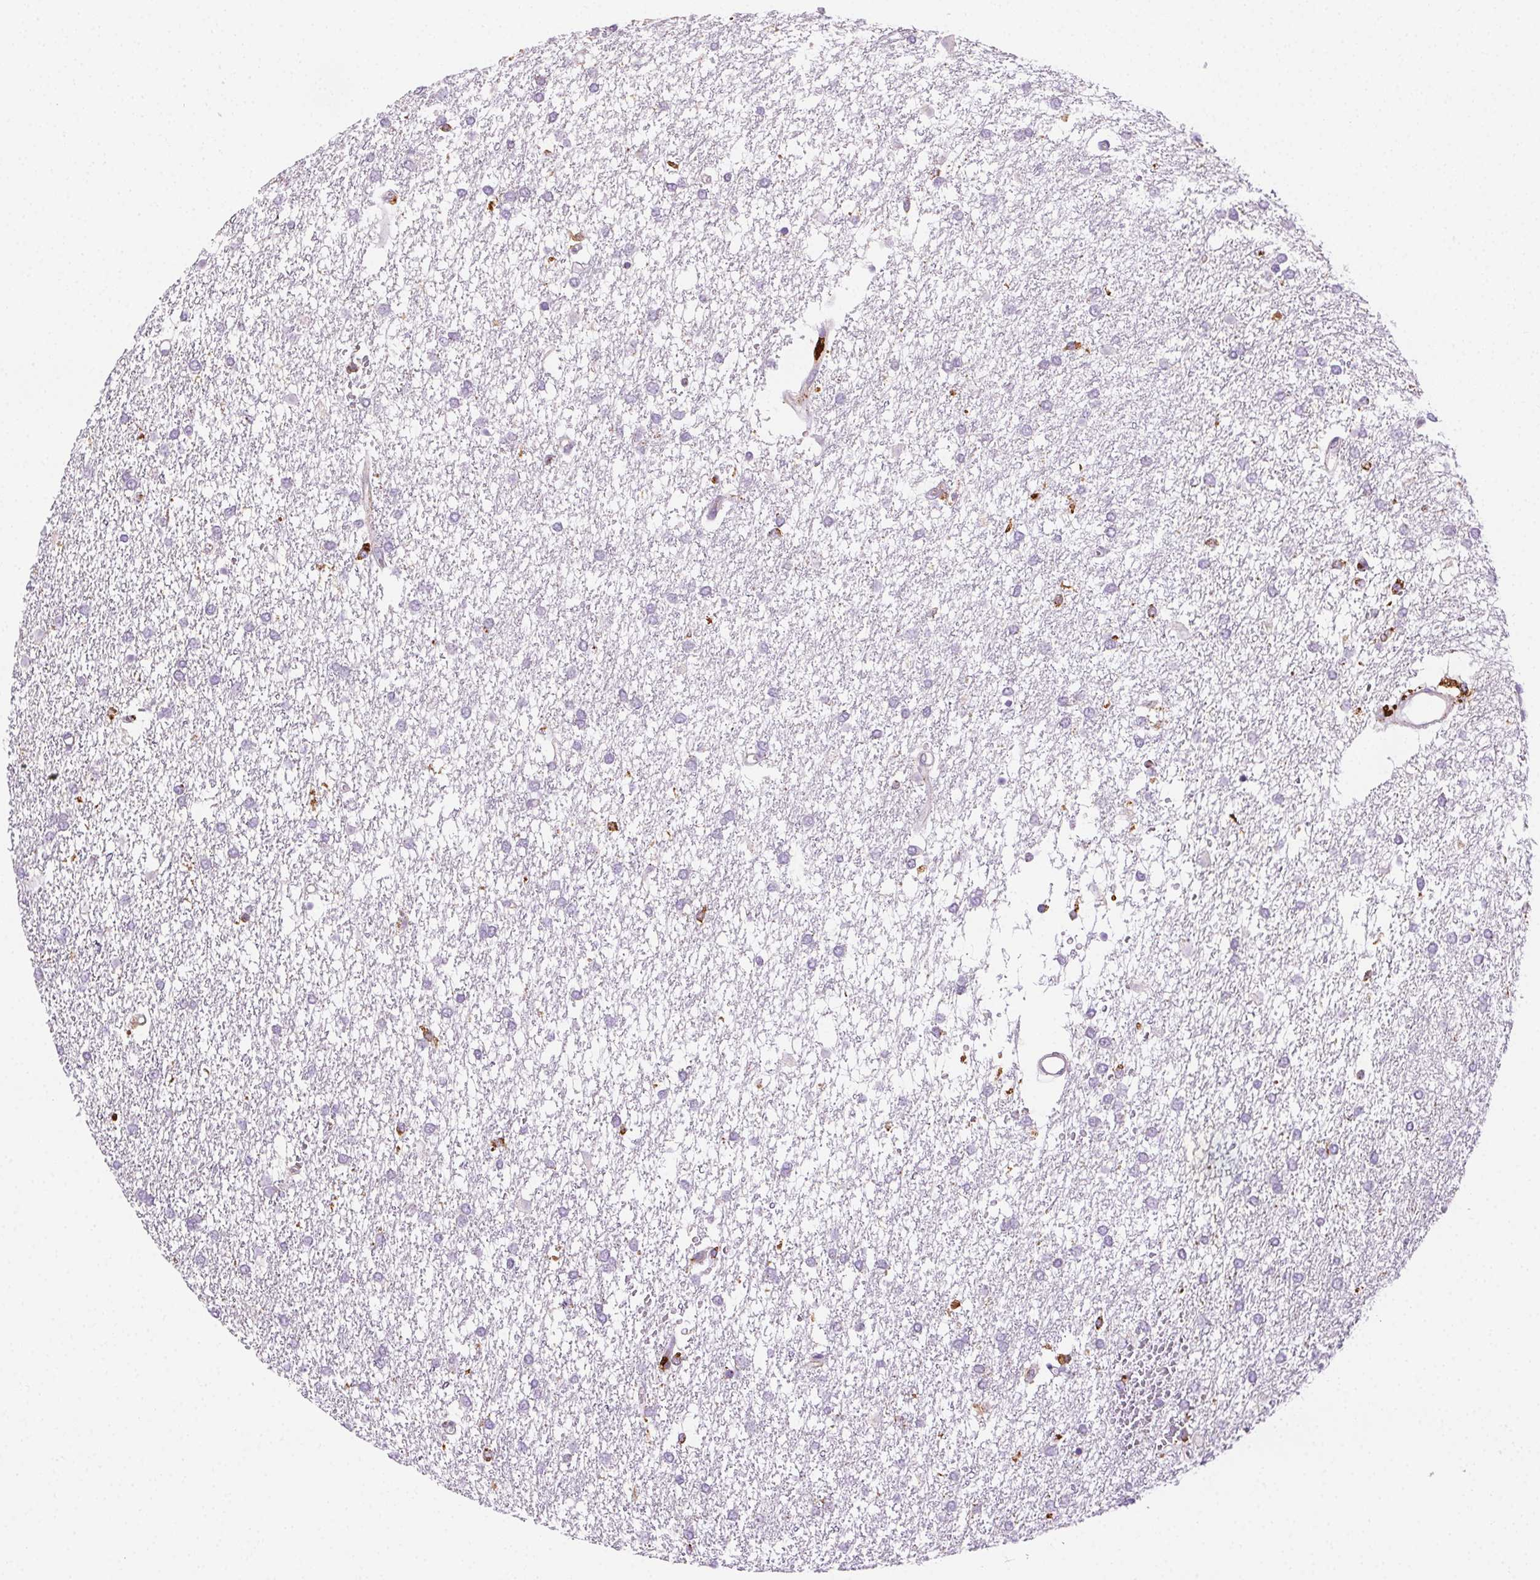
{"staining": {"intensity": "negative", "quantity": "none", "location": "none"}, "tissue": "glioma", "cell_type": "Tumor cells", "image_type": "cancer", "snomed": [{"axis": "morphology", "description": "Glioma, malignant, High grade"}, {"axis": "topography", "description": "Brain"}], "caption": "Tumor cells are negative for protein expression in human glioma.", "gene": "SCPEP1", "patient": {"sex": "female", "age": 61}}